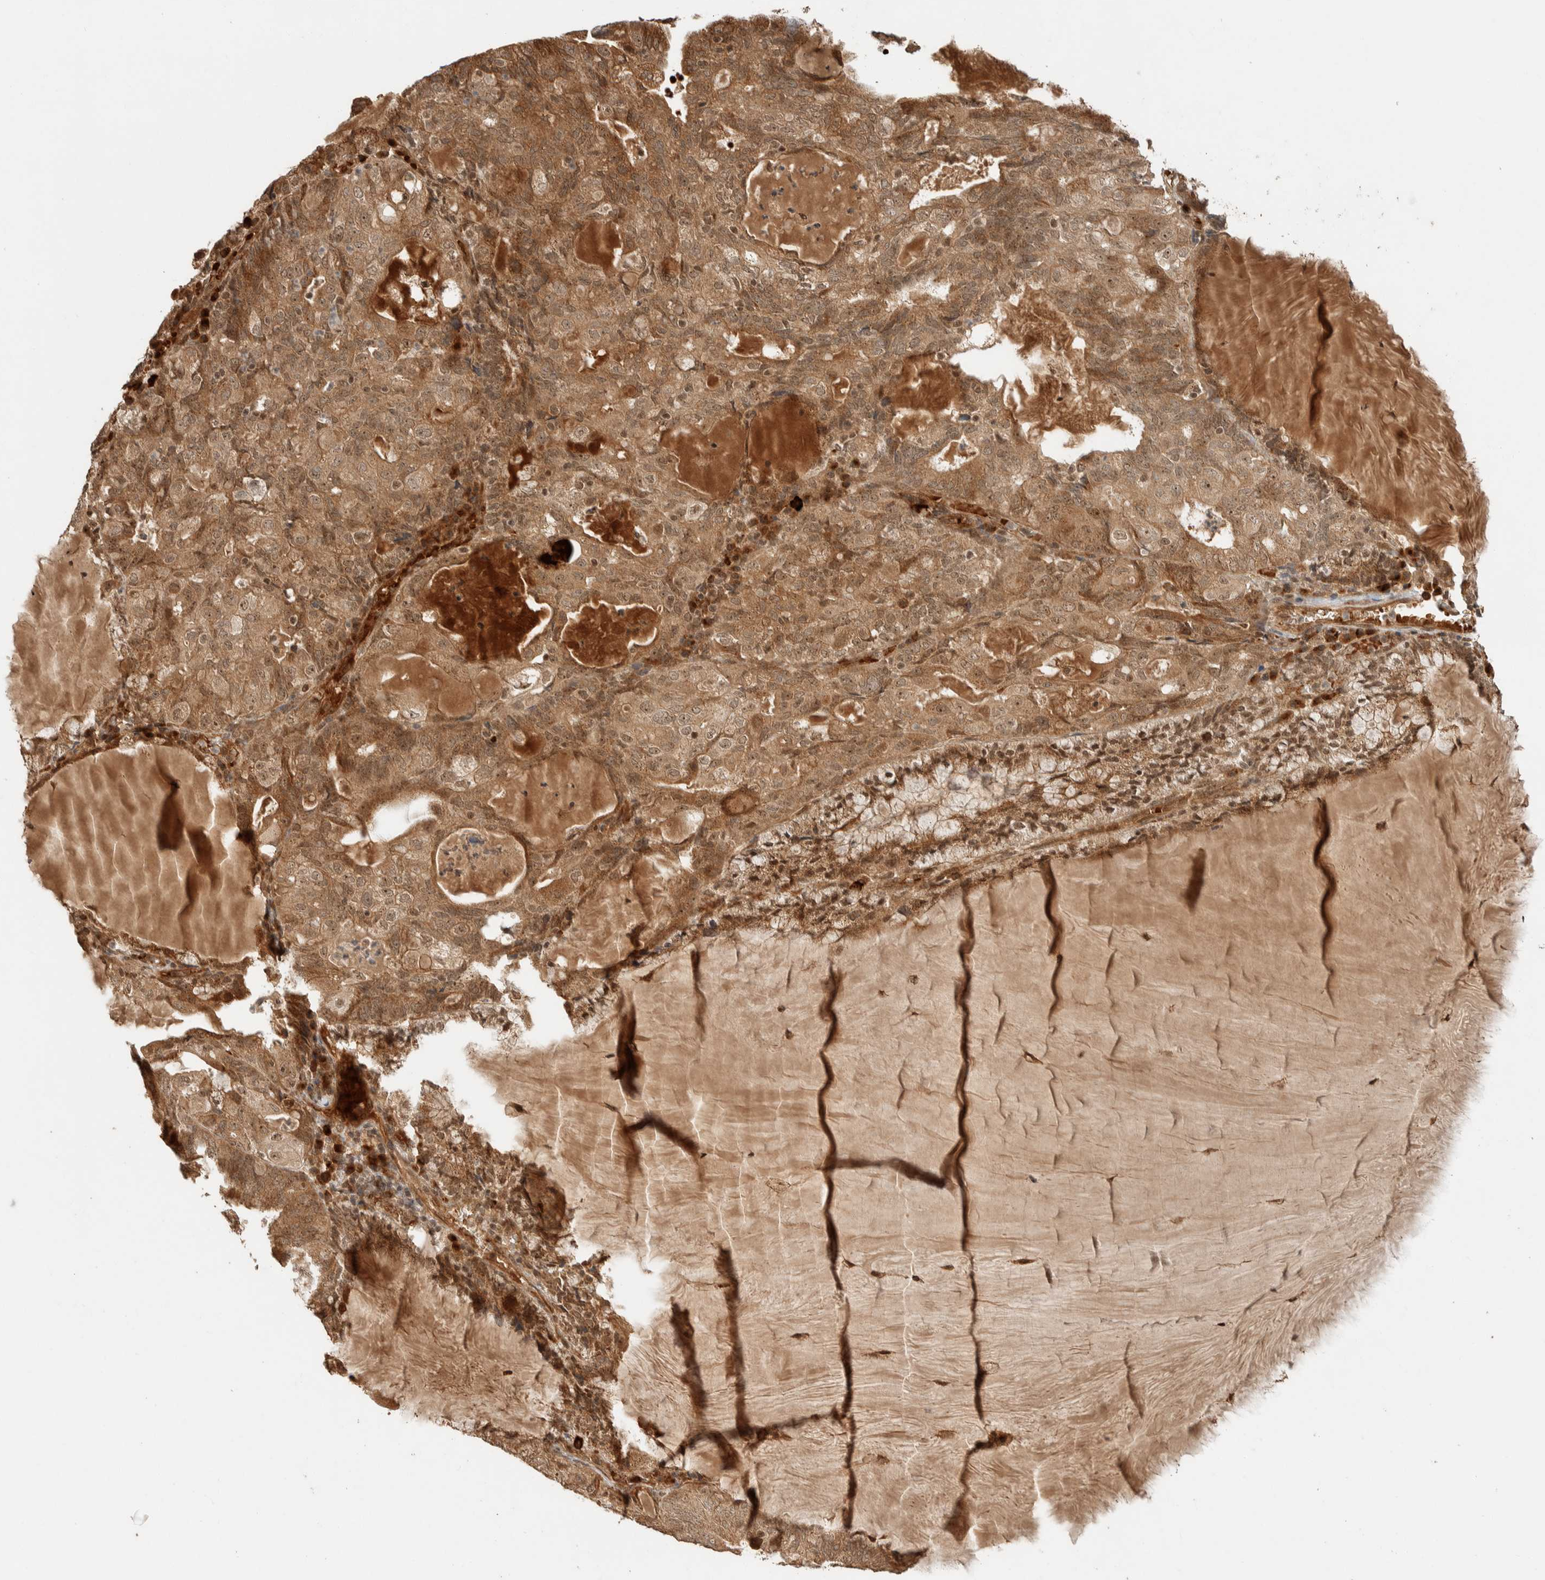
{"staining": {"intensity": "moderate", "quantity": ">75%", "location": "cytoplasmic/membranous"}, "tissue": "endometrial cancer", "cell_type": "Tumor cells", "image_type": "cancer", "snomed": [{"axis": "morphology", "description": "Adenocarcinoma, NOS"}, {"axis": "topography", "description": "Endometrium"}], "caption": "The immunohistochemical stain labels moderate cytoplasmic/membranous expression in tumor cells of endometrial cancer (adenocarcinoma) tissue.", "gene": "ZBTB2", "patient": {"sex": "female", "age": 81}}